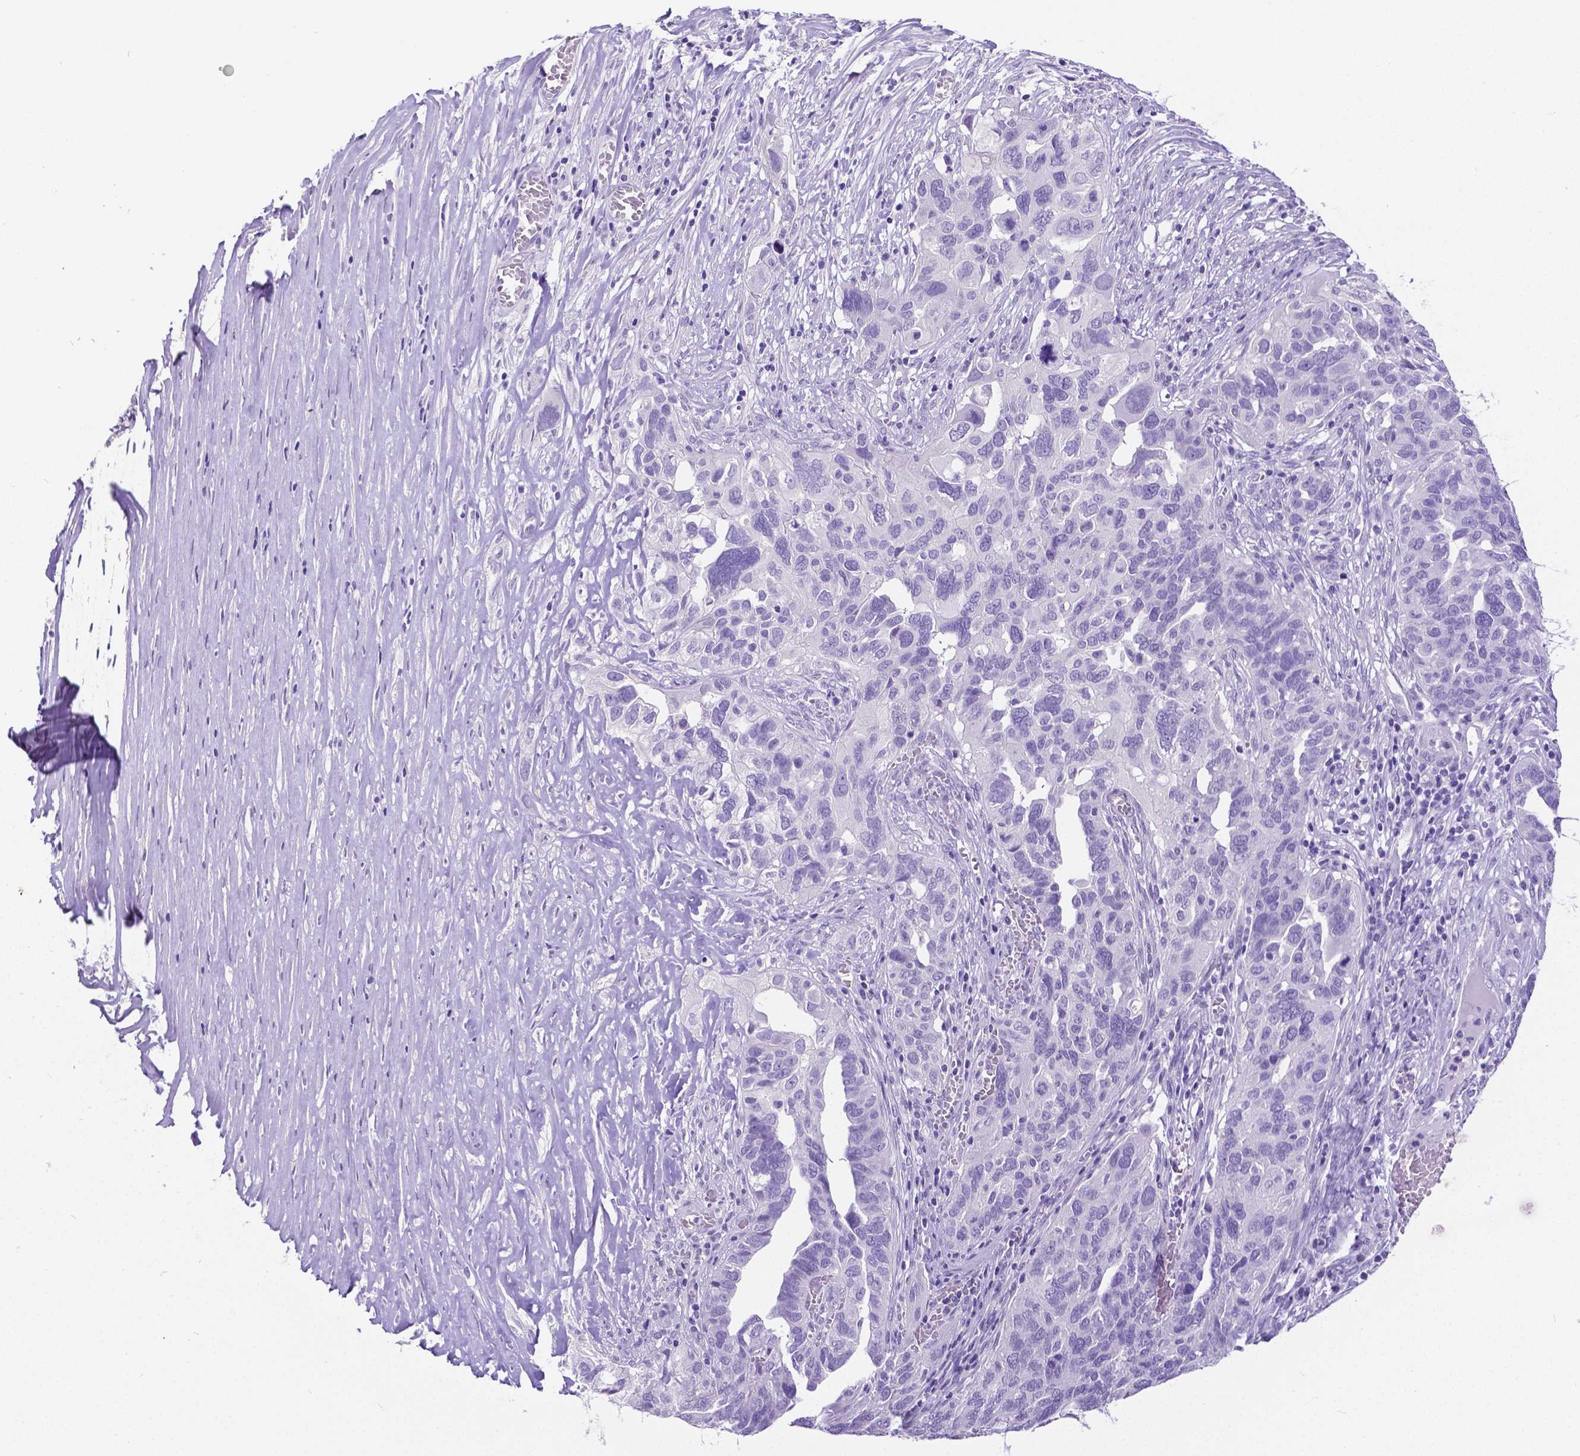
{"staining": {"intensity": "negative", "quantity": "none", "location": "none"}, "tissue": "ovarian cancer", "cell_type": "Tumor cells", "image_type": "cancer", "snomed": [{"axis": "morphology", "description": "Carcinoma, endometroid"}, {"axis": "topography", "description": "Soft tissue"}, {"axis": "topography", "description": "Ovary"}], "caption": "High power microscopy histopathology image of an IHC photomicrograph of ovarian cancer (endometroid carcinoma), revealing no significant staining in tumor cells.", "gene": "SATB2", "patient": {"sex": "female", "age": 52}}